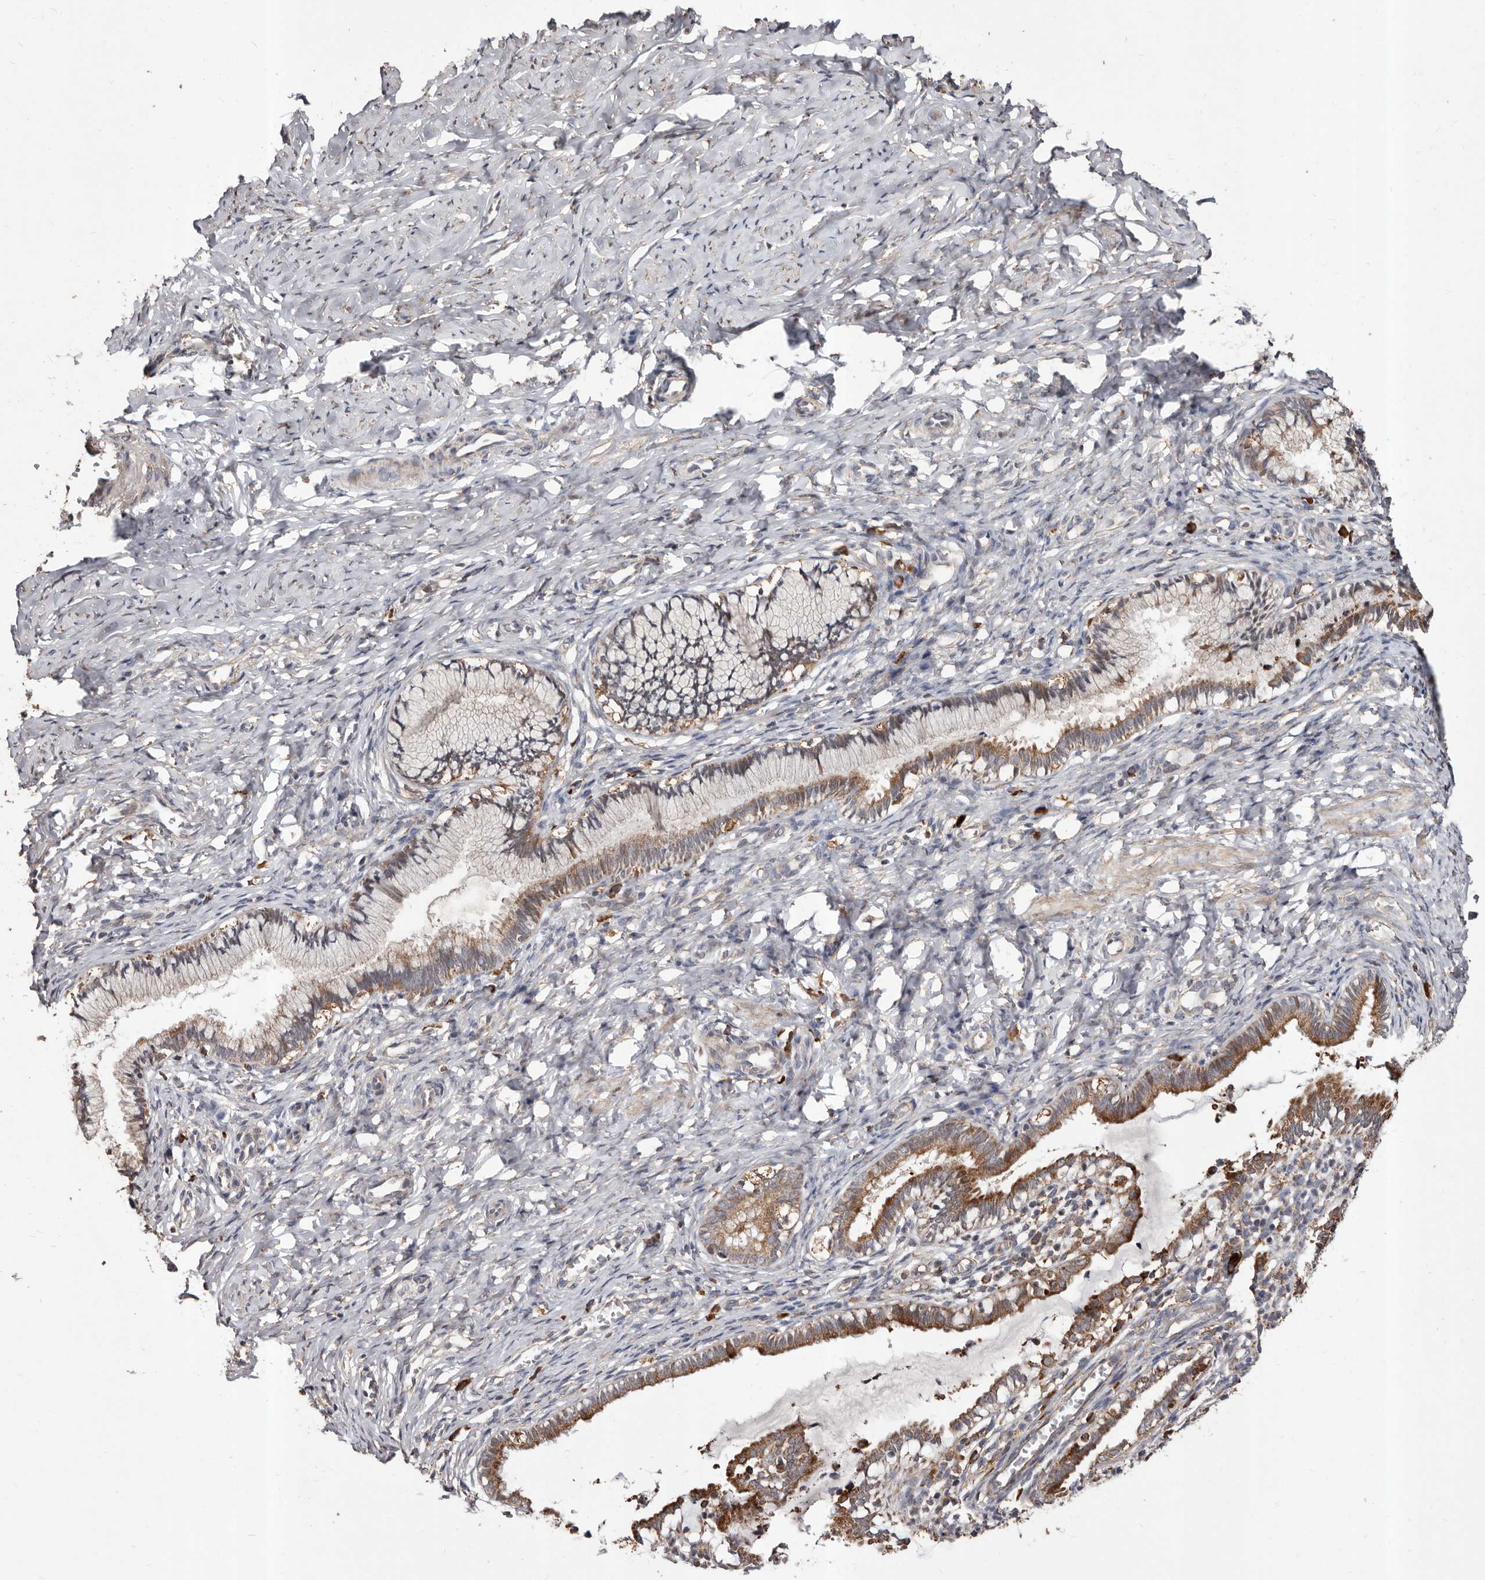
{"staining": {"intensity": "moderate", "quantity": "25%-75%", "location": "cytoplasmic/membranous"}, "tissue": "cervix", "cell_type": "Glandular cells", "image_type": "normal", "snomed": [{"axis": "morphology", "description": "Normal tissue, NOS"}, {"axis": "topography", "description": "Cervix"}], "caption": "A photomicrograph of human cervix stained for a protein reveals moderate cytoplasmic/membranous brown staining in glandular cells. (DAB IHC, brown staining for protein, blue staining for nuclei).", "gene": "STEAP2", "patient": {"sex": "female", "age": 27}}